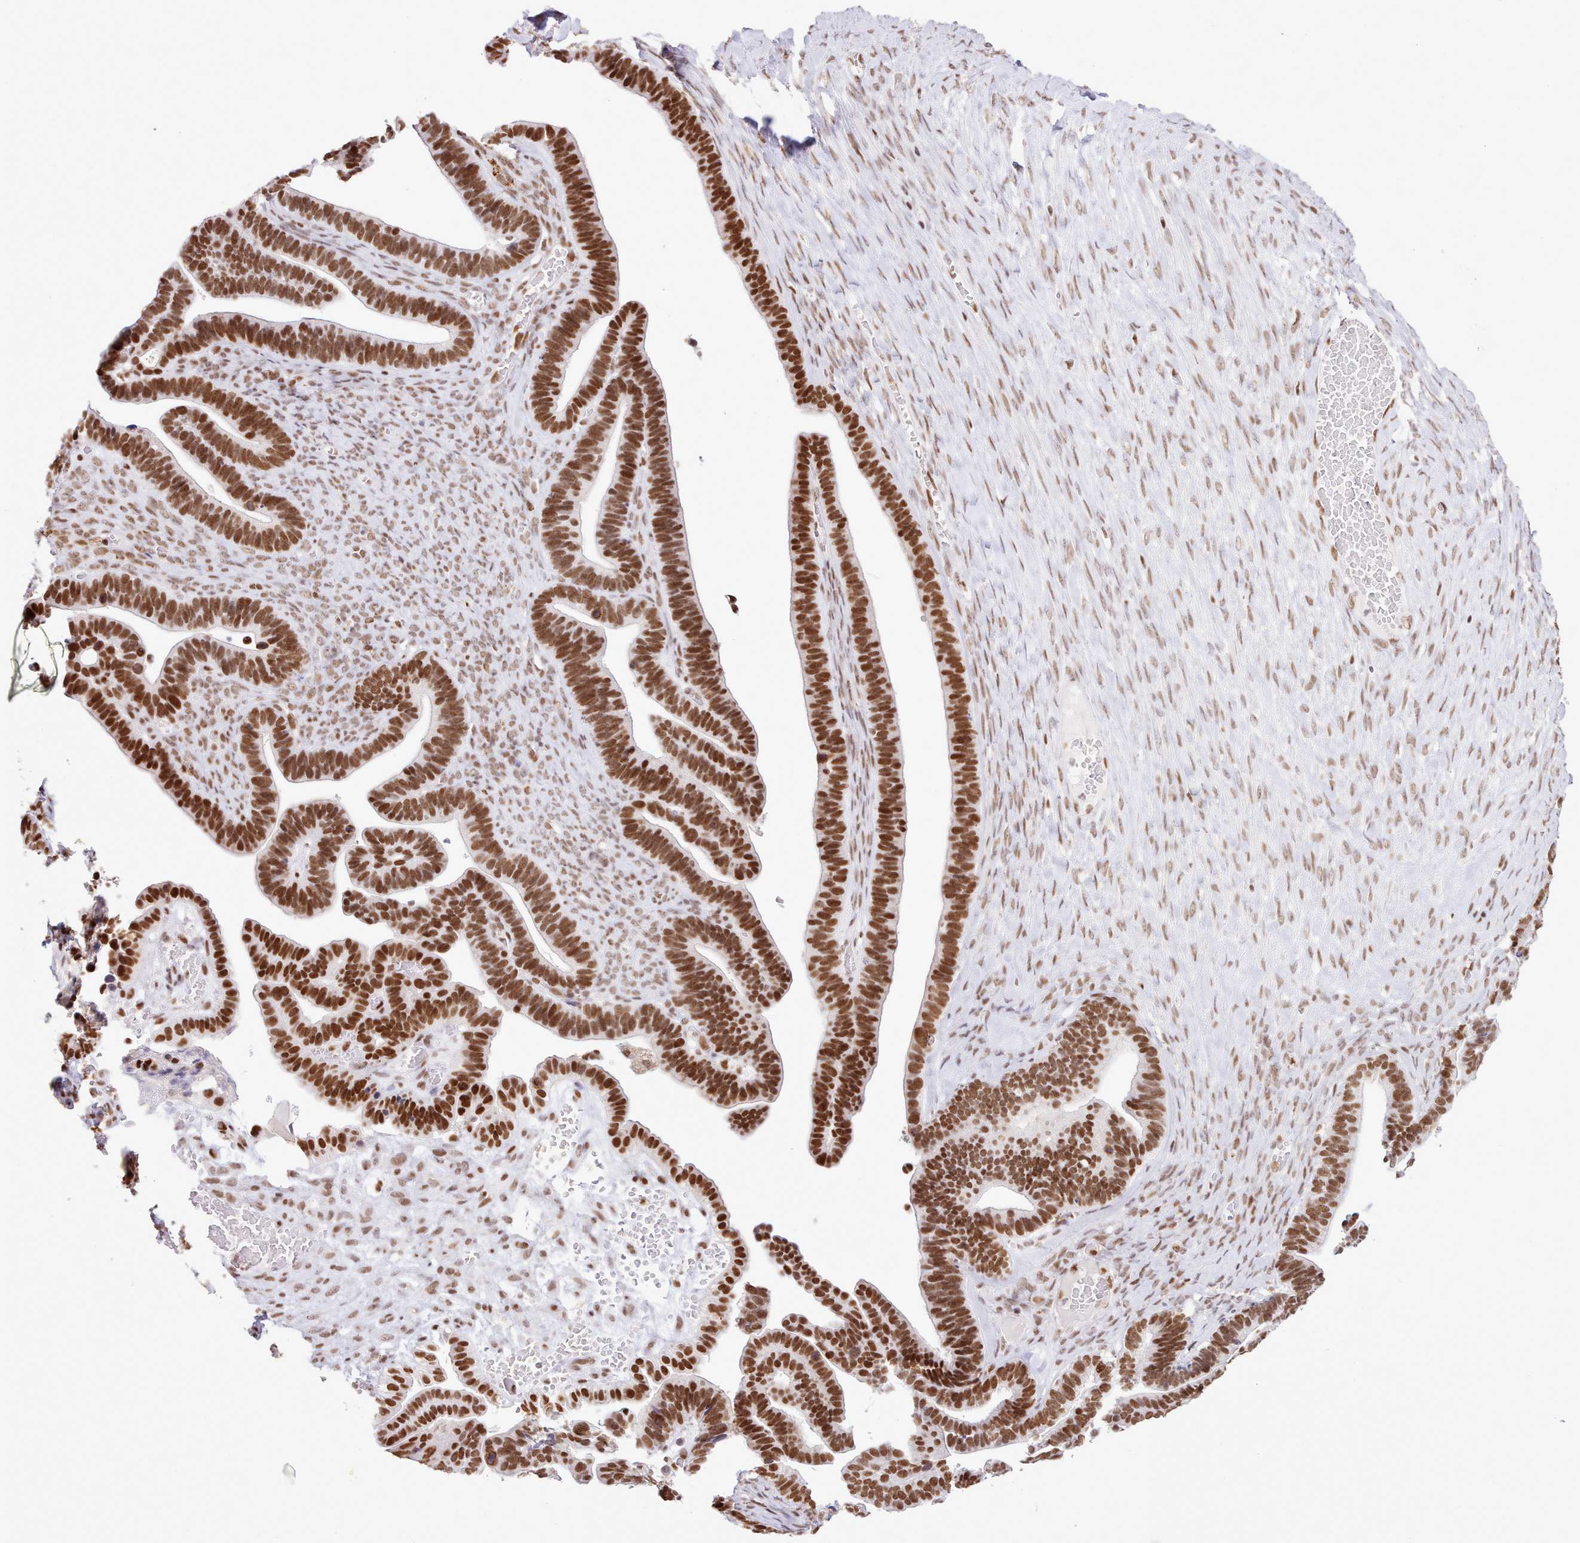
{"staining": {"intensity": "strong", "quantity": ">75%", "location": "nuclear"}, "tissue": "ovarian cancer", "cell_type": "Tumor cells", "image_type": "cancer", "snomed": [{"axis": "morphology", "description": "Cystadenocarcinoma, serous, NOS"}, {"axis": "topography", "description": "Ovary"}], "caption": "Ovarian cancer stained for a protein exhibits strong nuclear positivity in tumor cells.", "gene": "TAF15", "patient": {"sex": "female", "age": 56}}